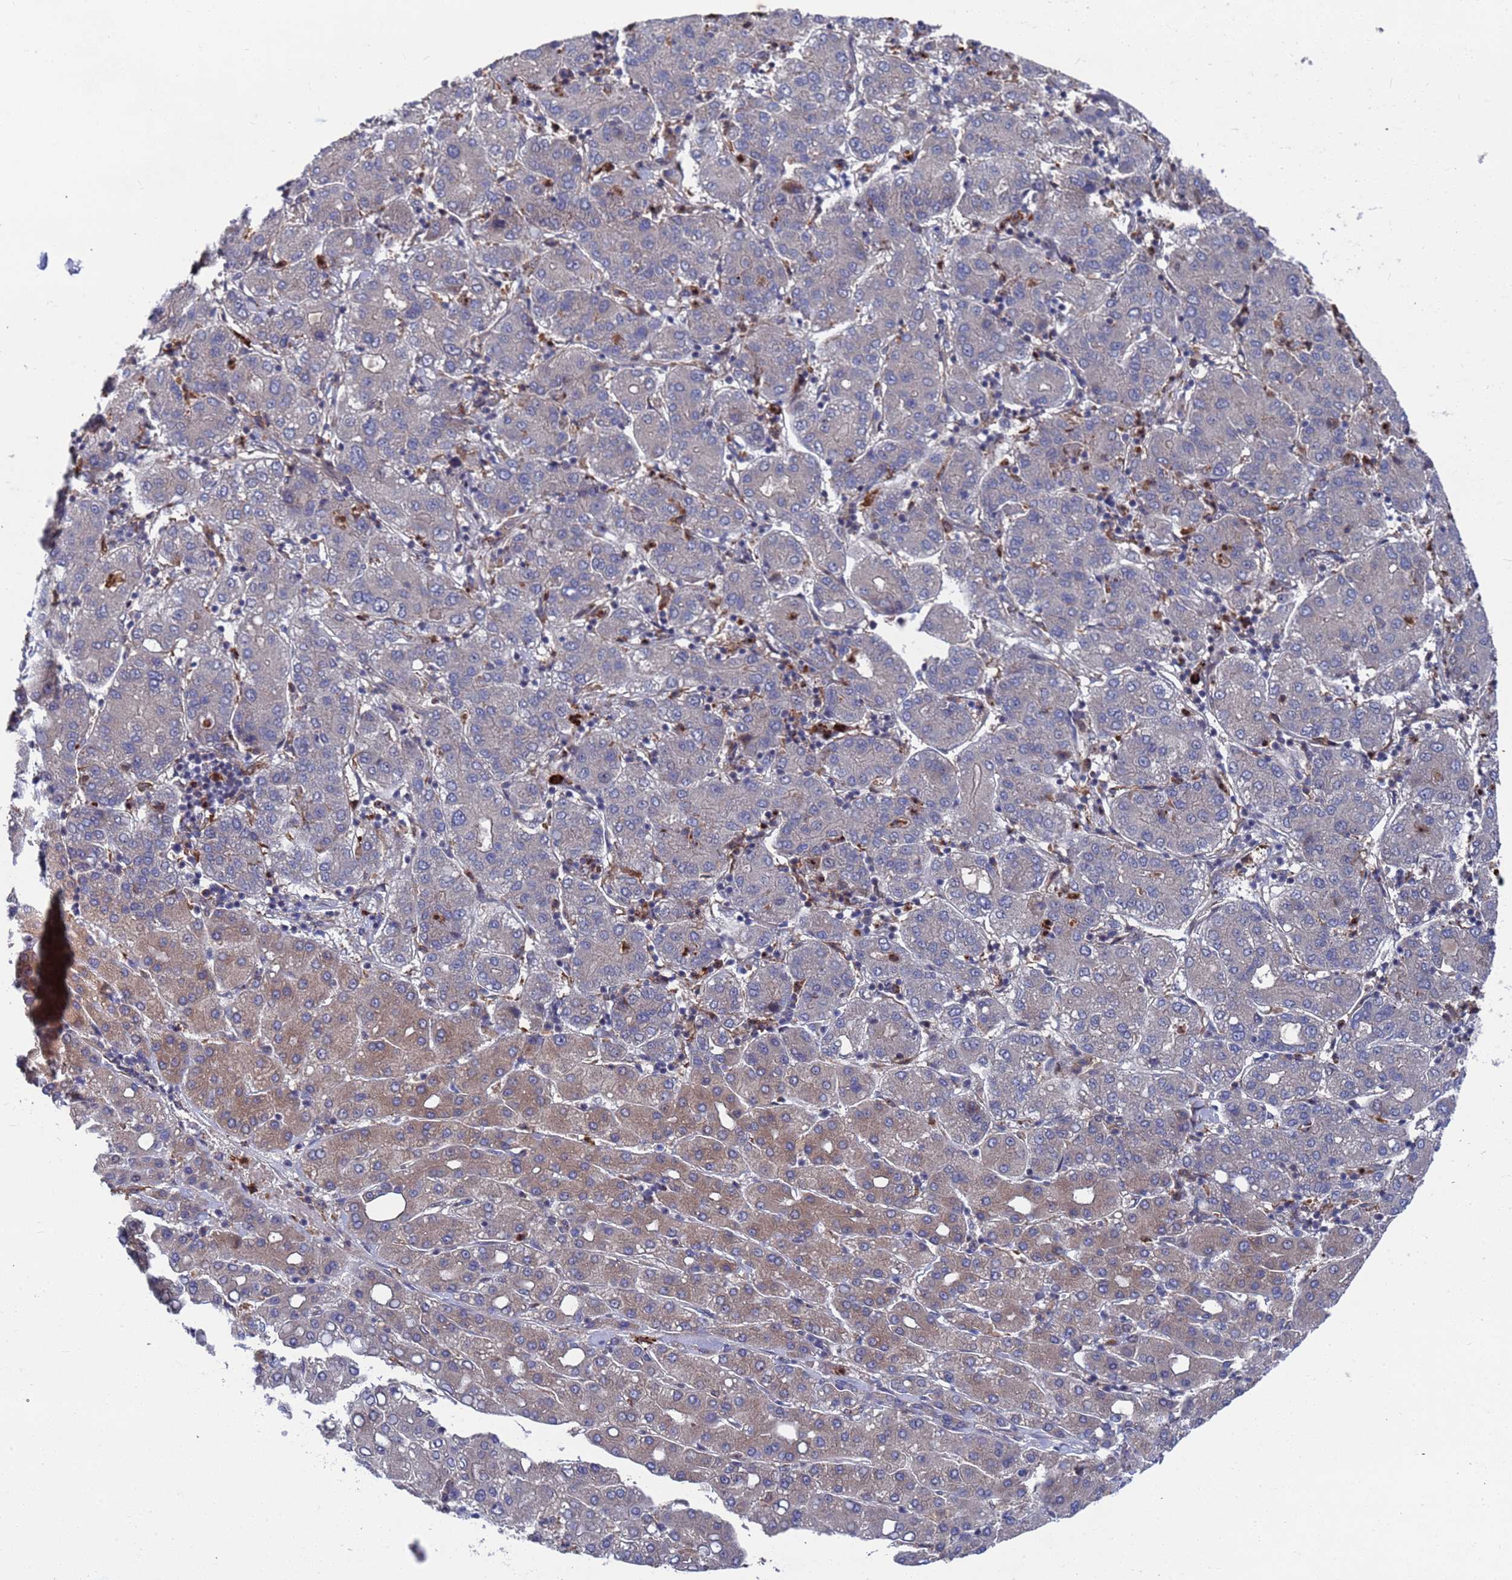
{"staining": {"intensity": "weak", "quantity": "<25%", "location": "cytoplasmic/membranous"}, "tissue": "liver cancer", "cell_type": "Tumor cells", "image_type": "cancer", "snomed": [{"axis": "morphology", "description": "Carcinoma, Hepatocellular, NOS"}, {"axis": "topography", "description": "Liver"}], "caption": "Immunohistochemistry (IHC) micrograph of human liver cancer stained for a protein (brown), which shows no positivity in tumor cells.", "gene": "TMBIM6", "patient": {"sex": "male", "age": 65}}